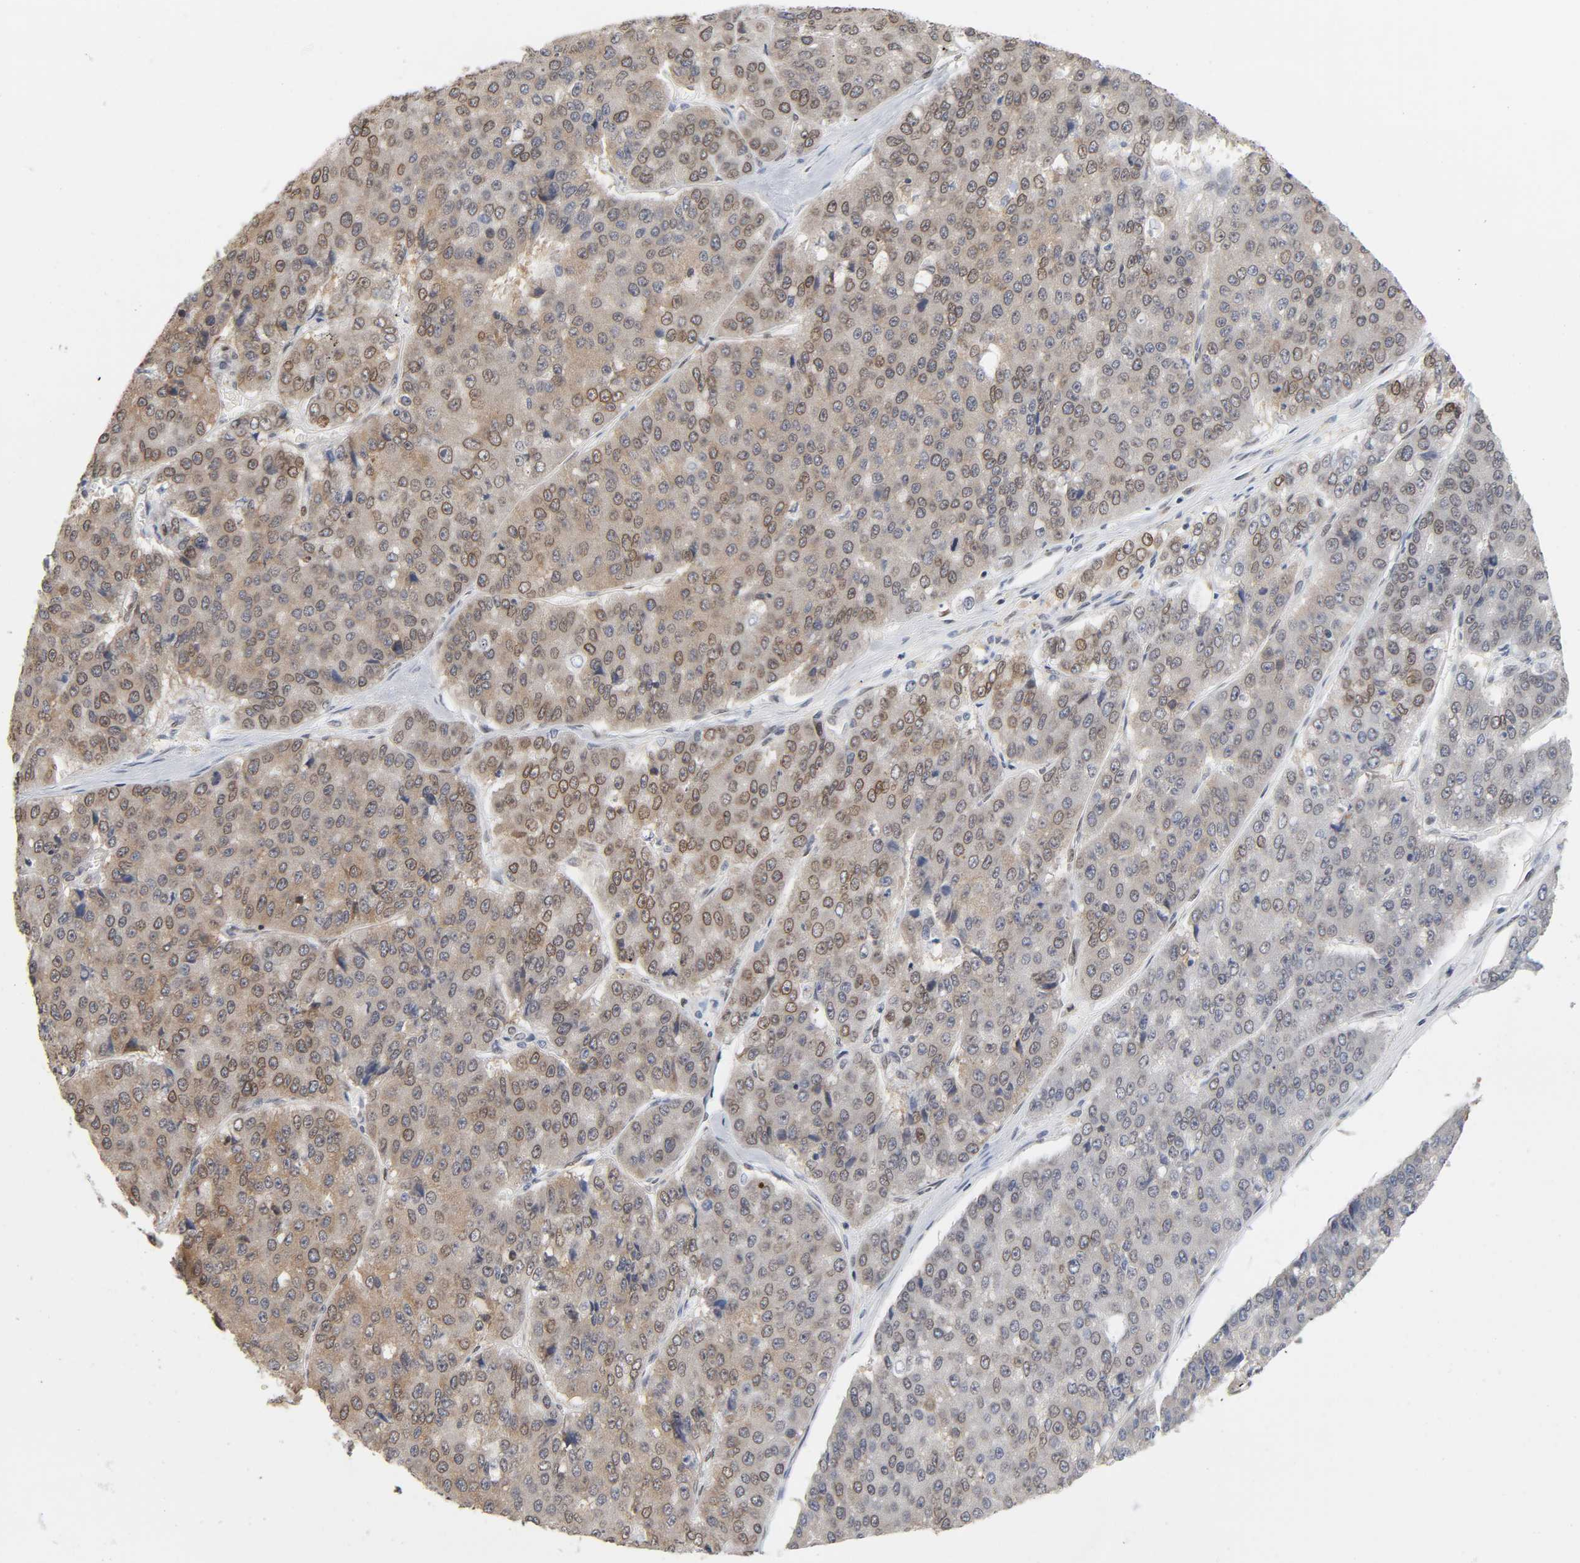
{"staining": {"intensity": "weak", "quantity": "25%-75%", "location": "cytoplasmic/membranous,nuclear"}, "tissue": "pancreatic cancer", "cell_type": "Tumor cells", "image_type": "cancer", "snomed": [{"axis": "morphology", "description": "Adenocarcinoma, NOS"}, {"axis": "topography", "description": "Pancreas"}], "caption": "Human pancreatic cancer (adenocarcinoma) stained with a protein marker exhibits weak staining in tumor cells.", "gene": "SUMO1", "patient": {"sex": "male", "age": 50}}